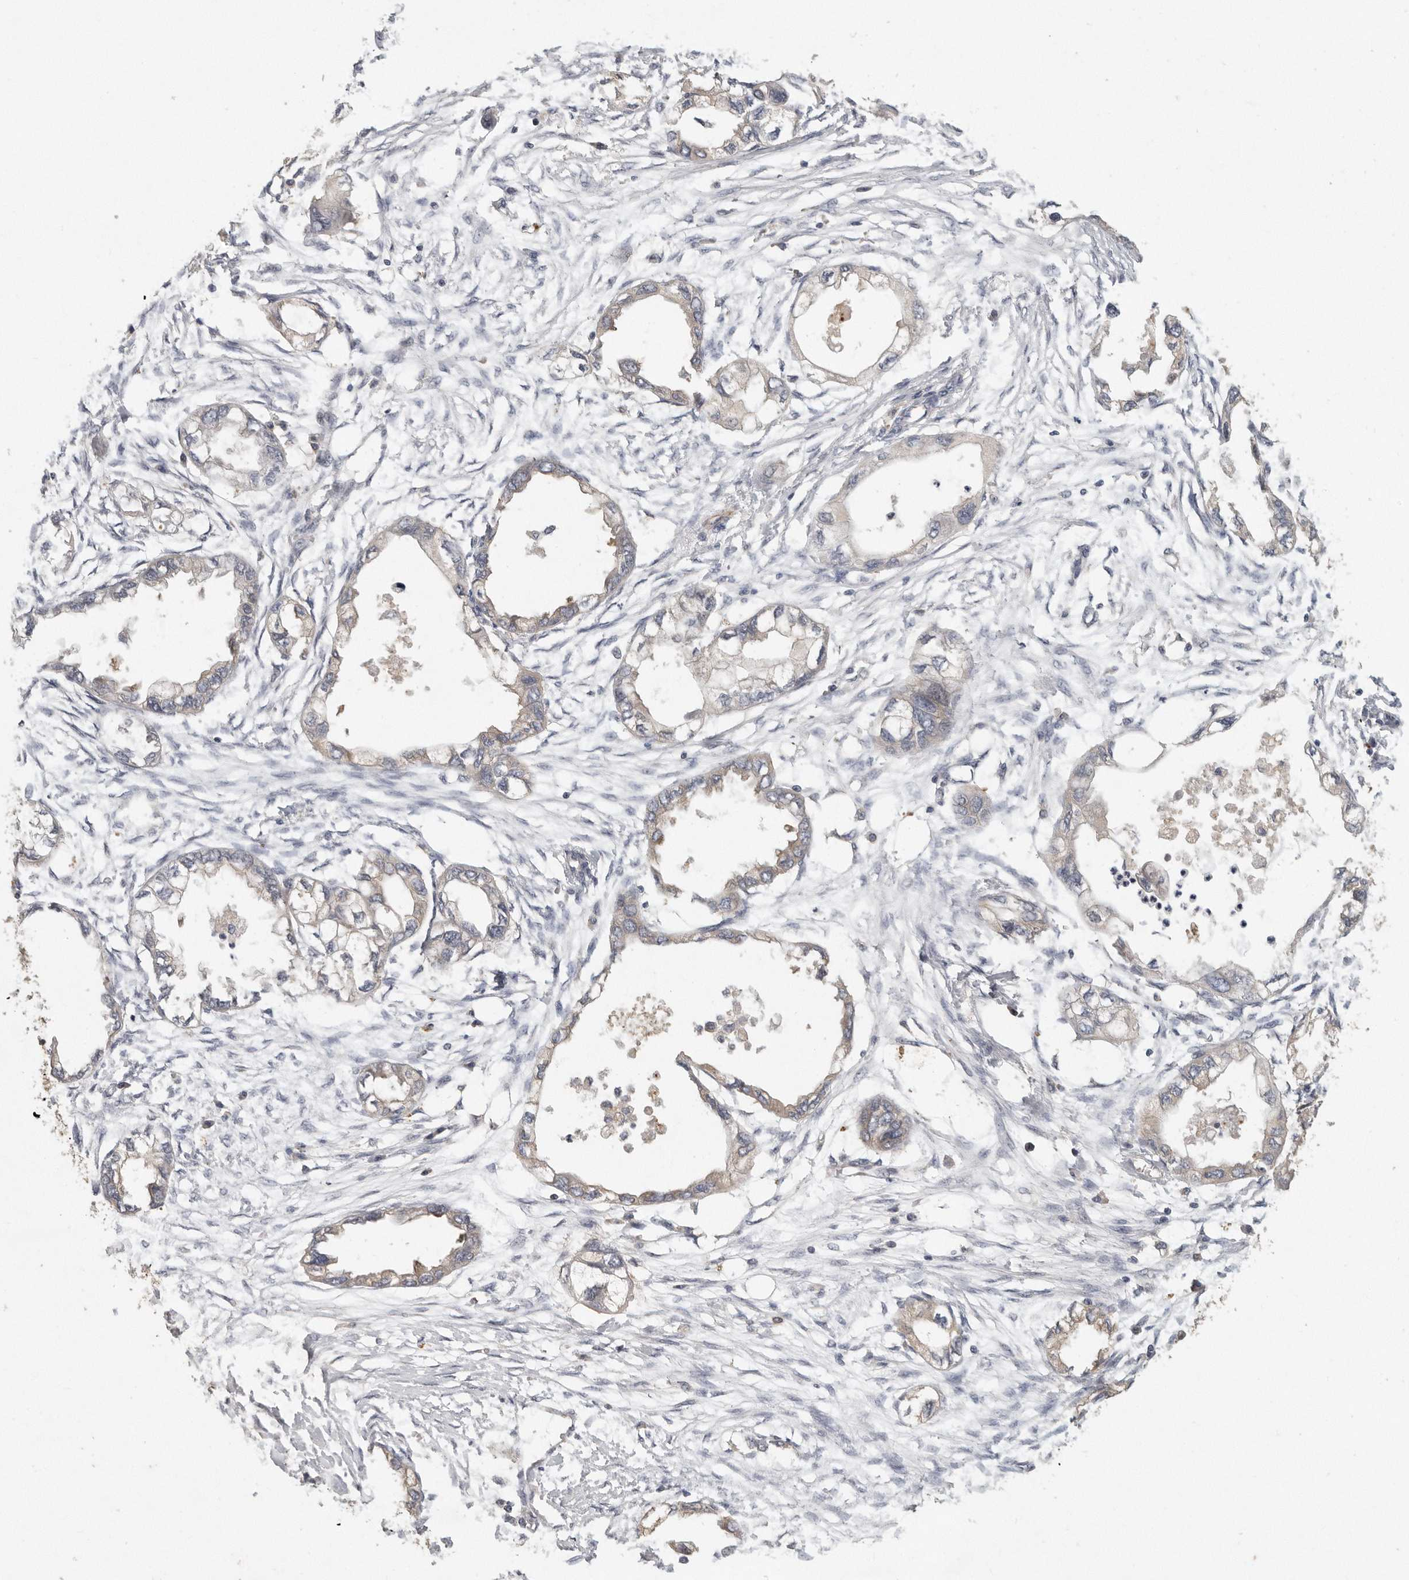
{"staining": {"intensity": "weak", "quantity": "<25%", "location": "cytoplasmic/membranous"}, "tissue": "endometrial cancer", "cell_type": "Tumor cells", "image_type": "cancer", "snomed": [{"axis": "morphology", "description": "Adenocarcinoma, NOS"}, {"axis": "morphology", "description": "Adenocarcinoma, metastatic, NOS"}, {"axis": "topography", "description": "Adipose tissue"}, {"axis": "topography", "description": "Endometrium"}], "caption": "The histopathology image displays no significant expression in tumor cells of endometrial cancer.", "gene": "CFAP298", "patient": {"sex": "female", "age": 67}}